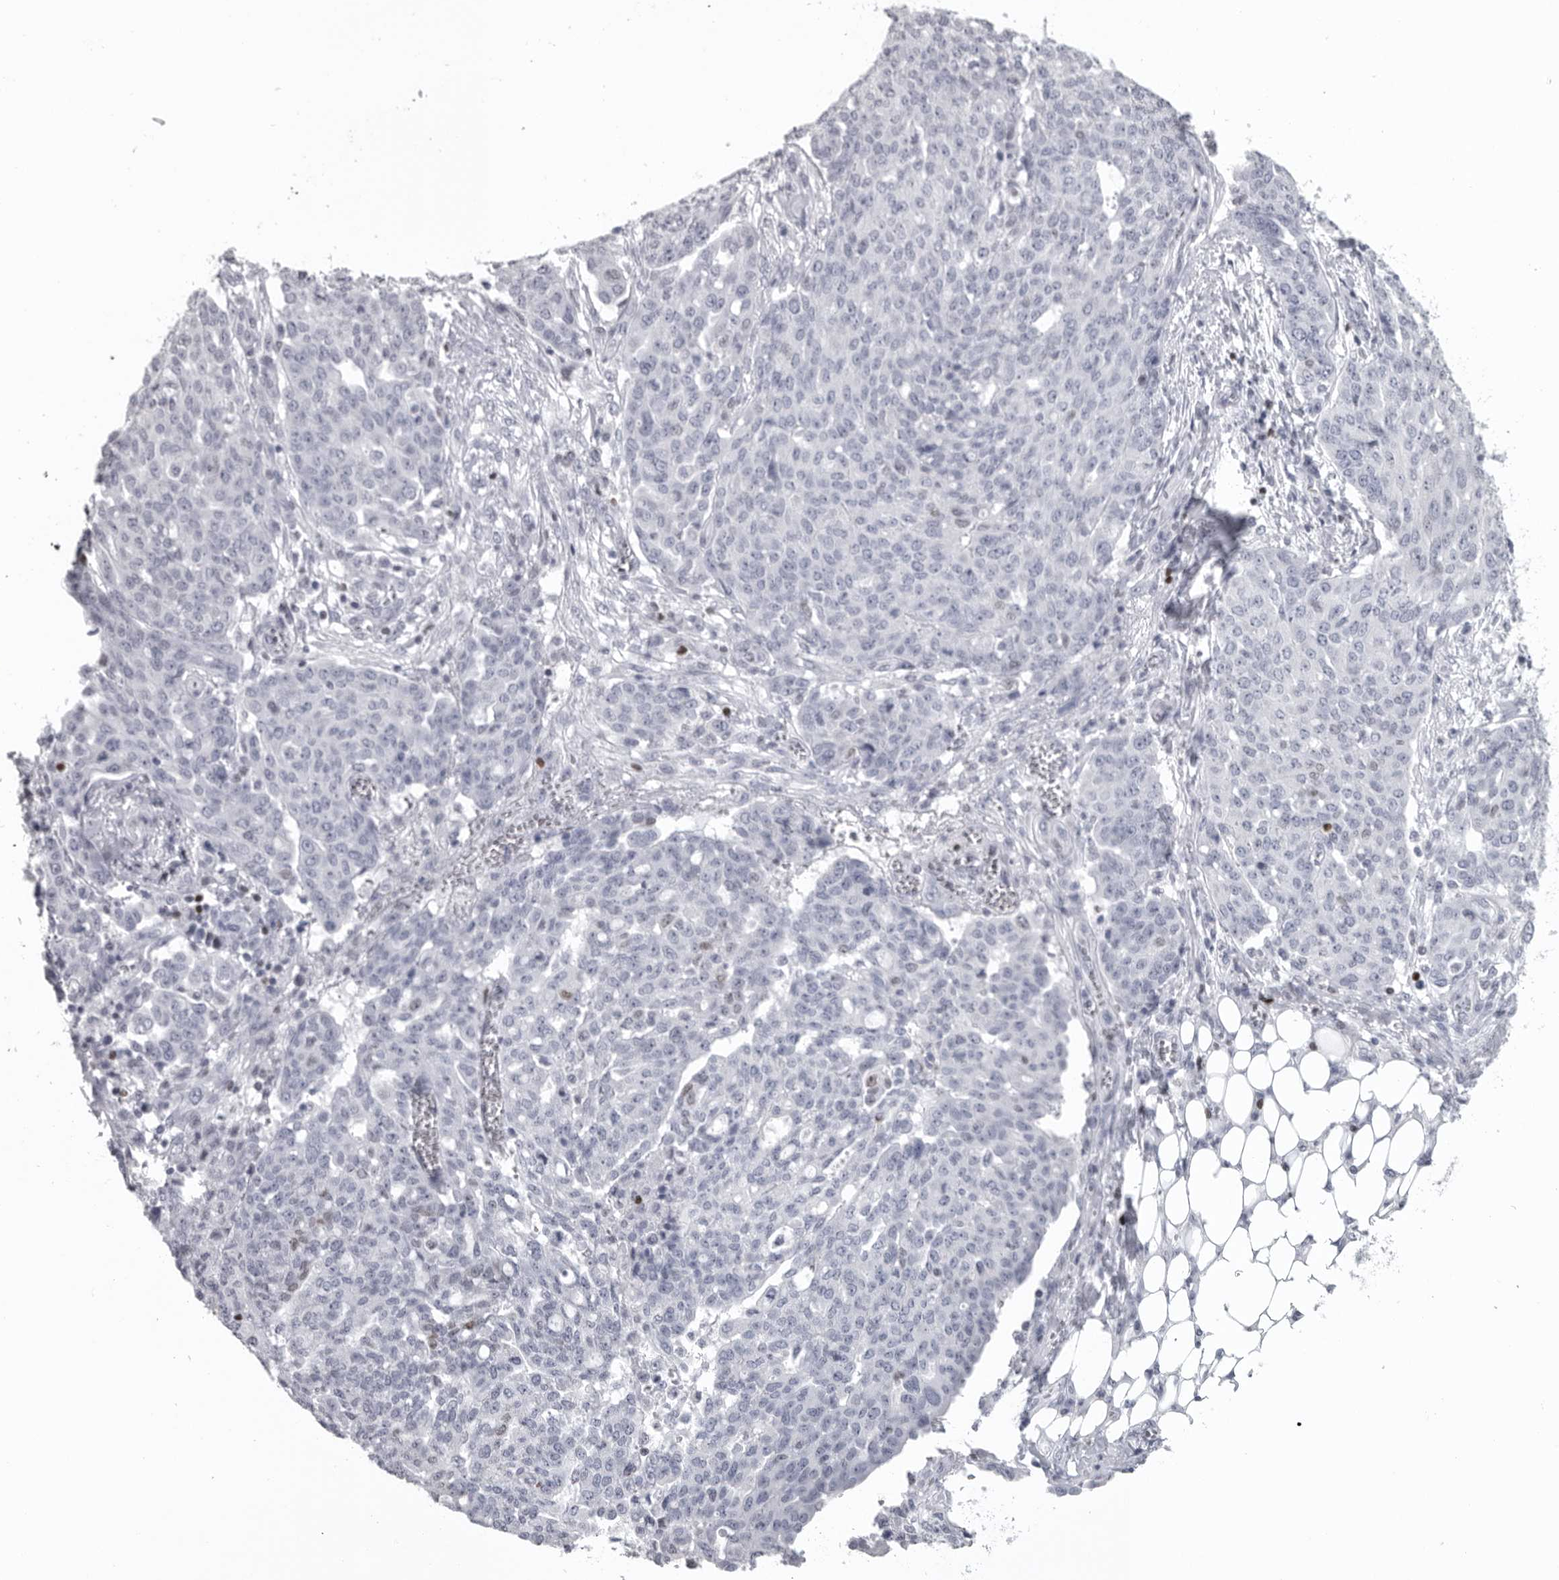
{"staining": {"intensity": "negative", "quantity": "none", "location": "none"}, "tissue": "ovarian cancer", "cell_type": "Tumor cells", "image_type": "cancer", "snomed": [{"axis": "morphology", "description": "Cystadenocarcinoma, serous, NOS"}, {"axis": "topography", "description": "Soft tissue"}, {"axis": "topography", "description": "Ovary"}], "caption": "A photomicrograph of ovarian cancer stained for a protein shows no brown staining in tumor cells.", "gene": "SATB2", "patient": {"sex": "female", "age": 57}}